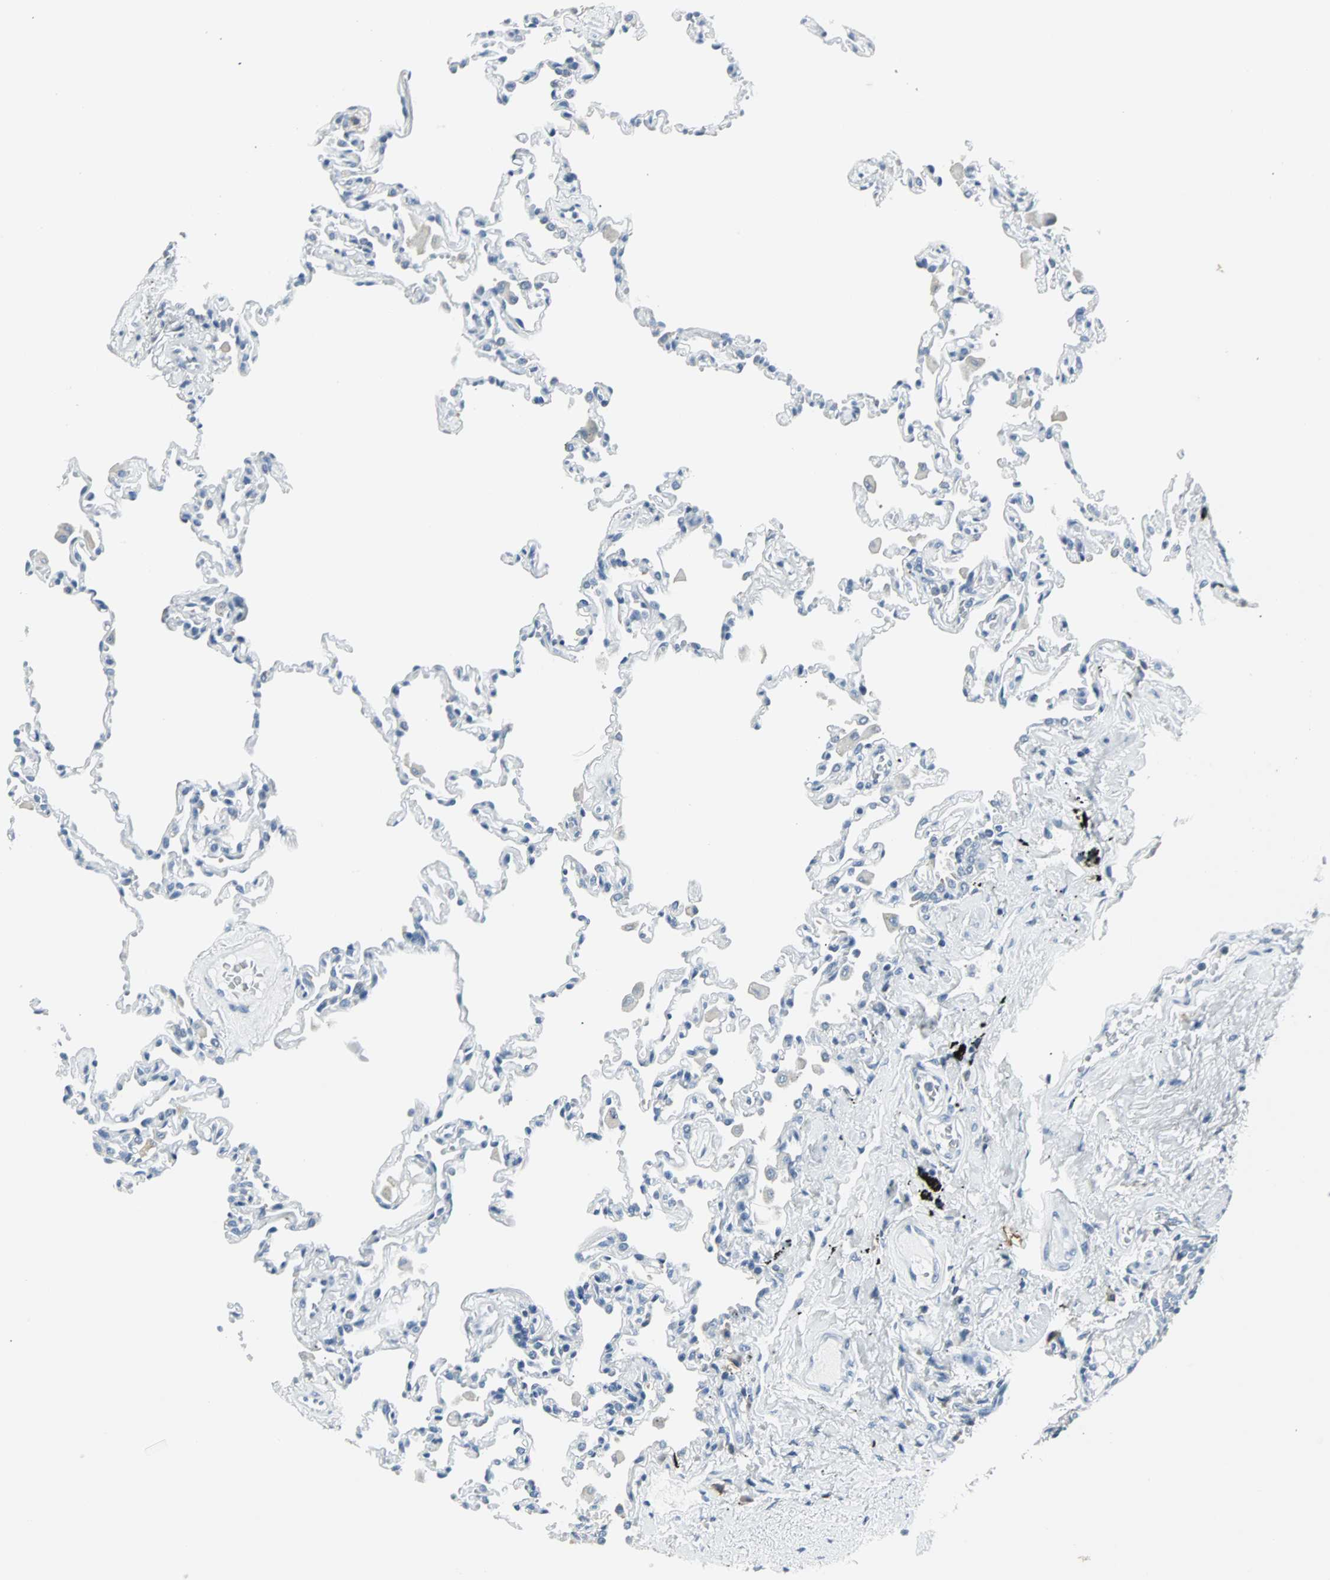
{"staining": {"intensity": "negative", "quantity": "none", "location": "none"}, "tissue": "lung", "cell_type": "Alveolar cells", "image_type": "normal", "snomed": [{"axis": "morphology", "description": "Normal tissue, NOS"}, {"axis": "topography", "description": "Lung"}], "caption": "This micrograph is of benign lung stained with IHC to label a protein in brown with the nuclei are counter-stained blue. There is no staining in alveolar cells.", "gene": "SLC2A5", "patient": {"sex": "male", "age": 59}}